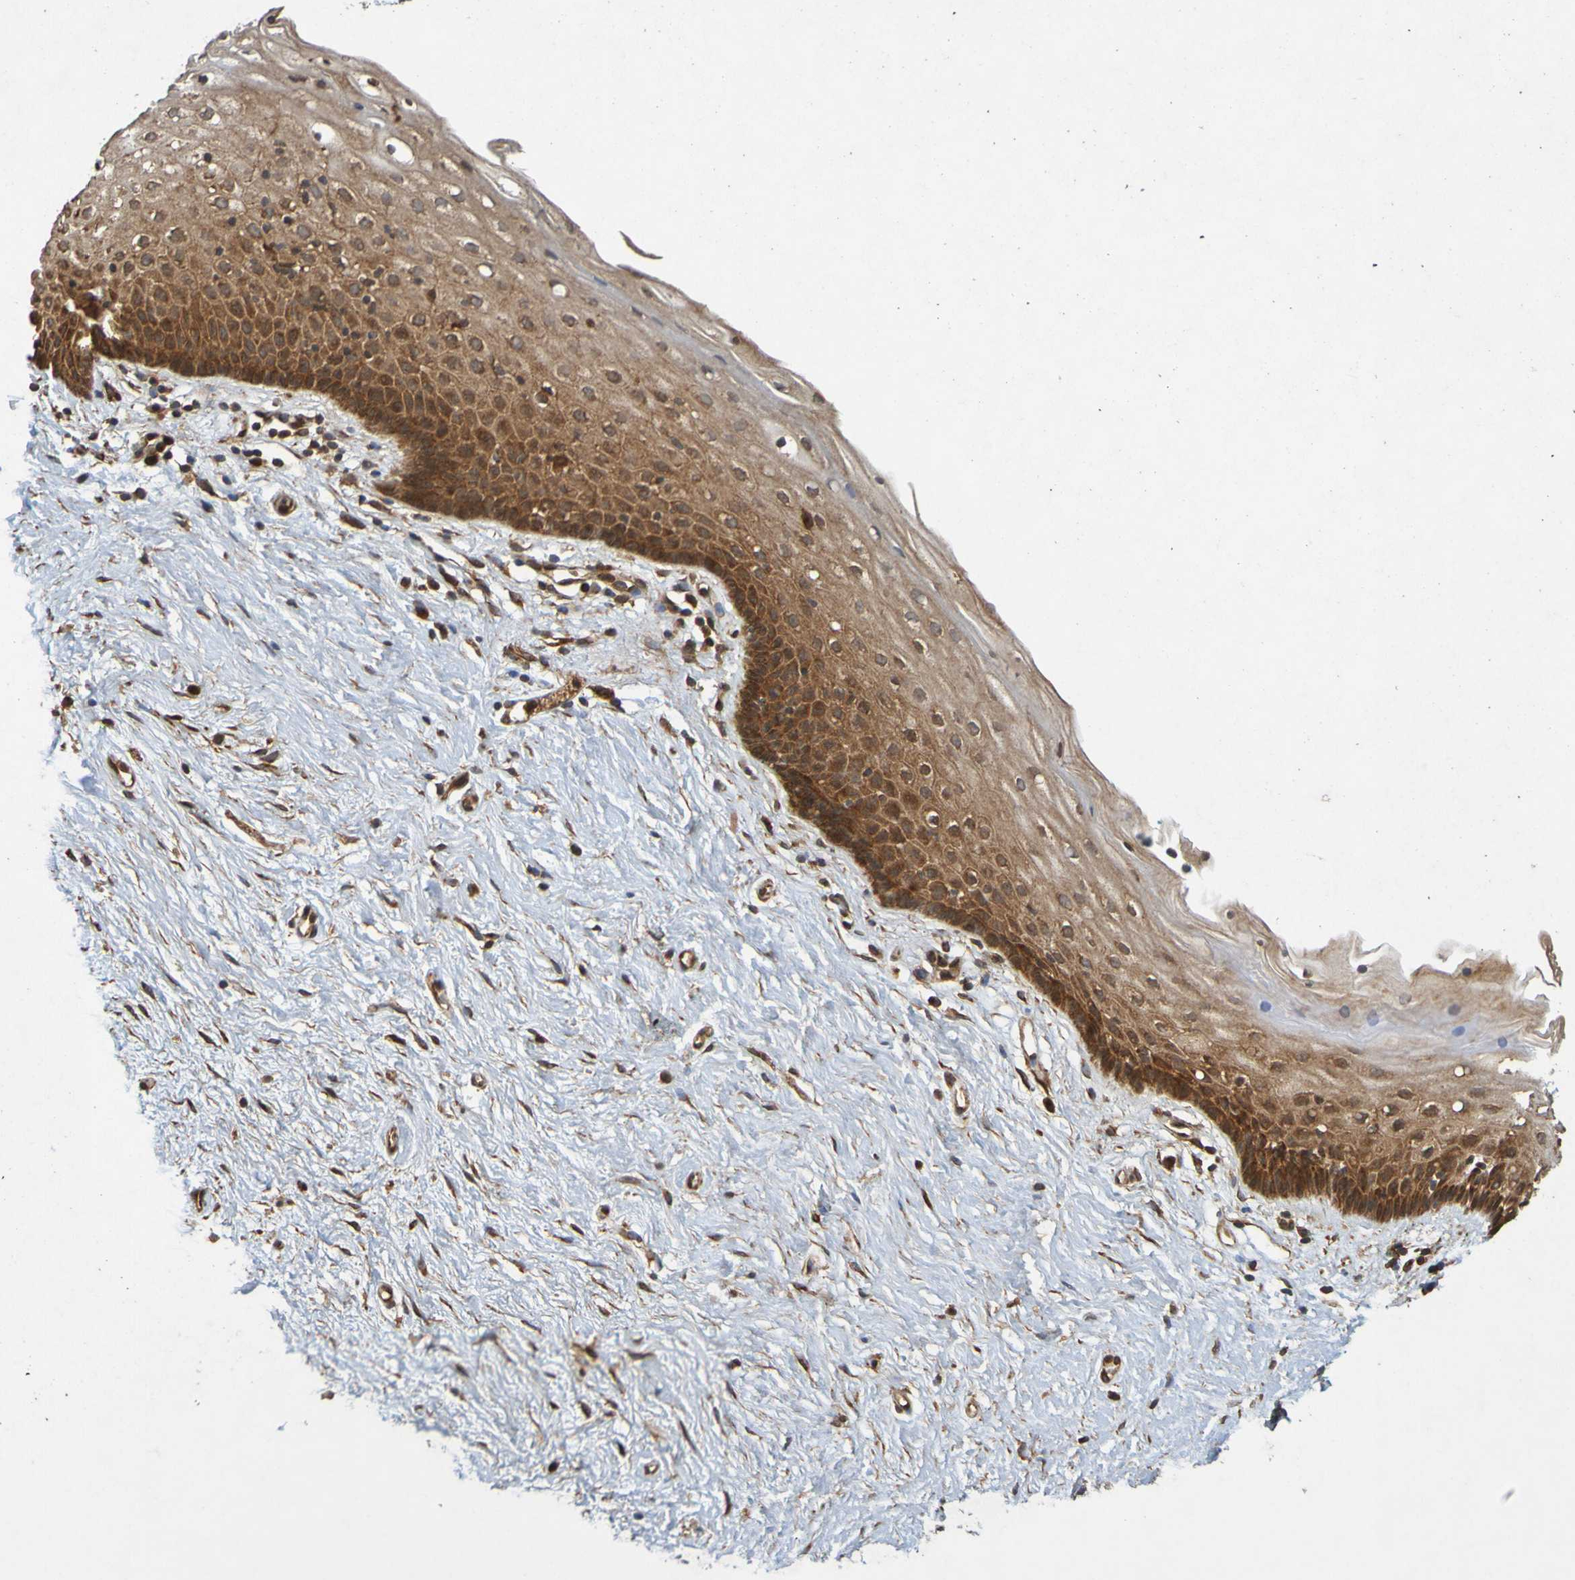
{"staining": {"intensity": "strong", "quantity": ">75%", "location": "cytoplasmic/membranous"}, "tissue": "vagina", "cell_type": "Squamous epithelial cells", "image_type": "normal", "snomed": [{"axis": "morphology", "description": "Normal tissue, NOS"}, {"axis": "topography", "description": "Vagina"}], "caption": "Immunohistochemistry (DAB (3,3'-diaminobenzidine)) staining of normal human vagina shows strong cytoplasmic/membranous protein positivity in approximately >75% of squamous epithelial cells.", "gene": "OCRL", "patient": {"sex": "female", "age": 44}}